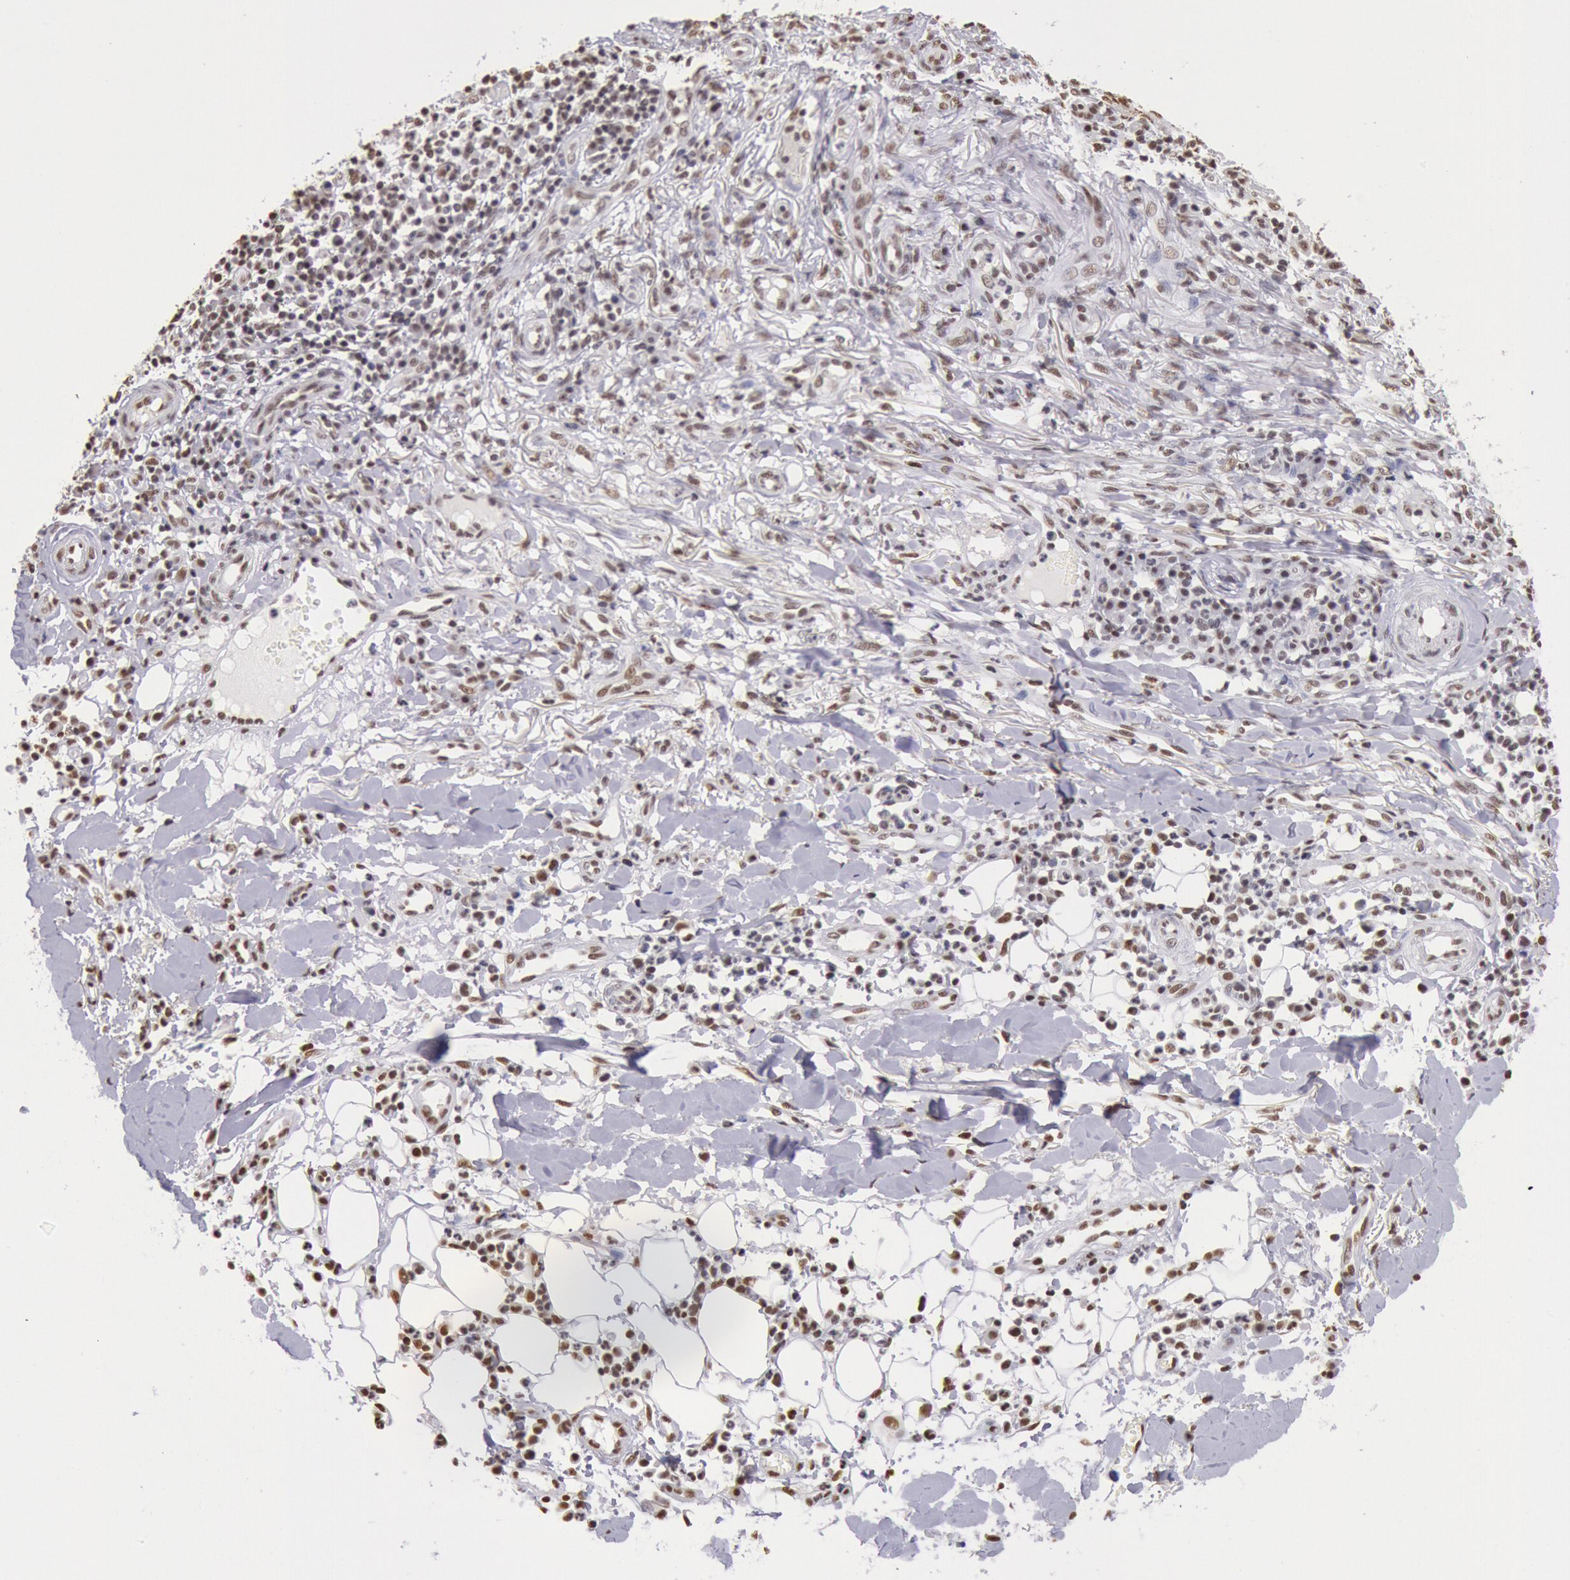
{"staining": {"intensity": "moderate", "quantity": ">75%", "location": "nuclear"}, "tissue": "skin cancer", "cell_type": "Tumor cells", "image_type": "cancer", "snomed": [{"axis": "morphology", "description": "Squamous cell carcinoma, NOS"}, {"axis": "topography", "description": "Skin"}], "caption": "The image exhibits staining of skin cancer (squamous cell carcinoma), revealing moderate nuclear protein expression (brown color) within tumor cells. The staining was performed using DAB to visualize the protein expression in brown, while the nuclei were stained in blue with hematoxylin (Magnification: 20x).", "gene": "SNRPD3", "patient": {"sex": "female", "age": 89}}